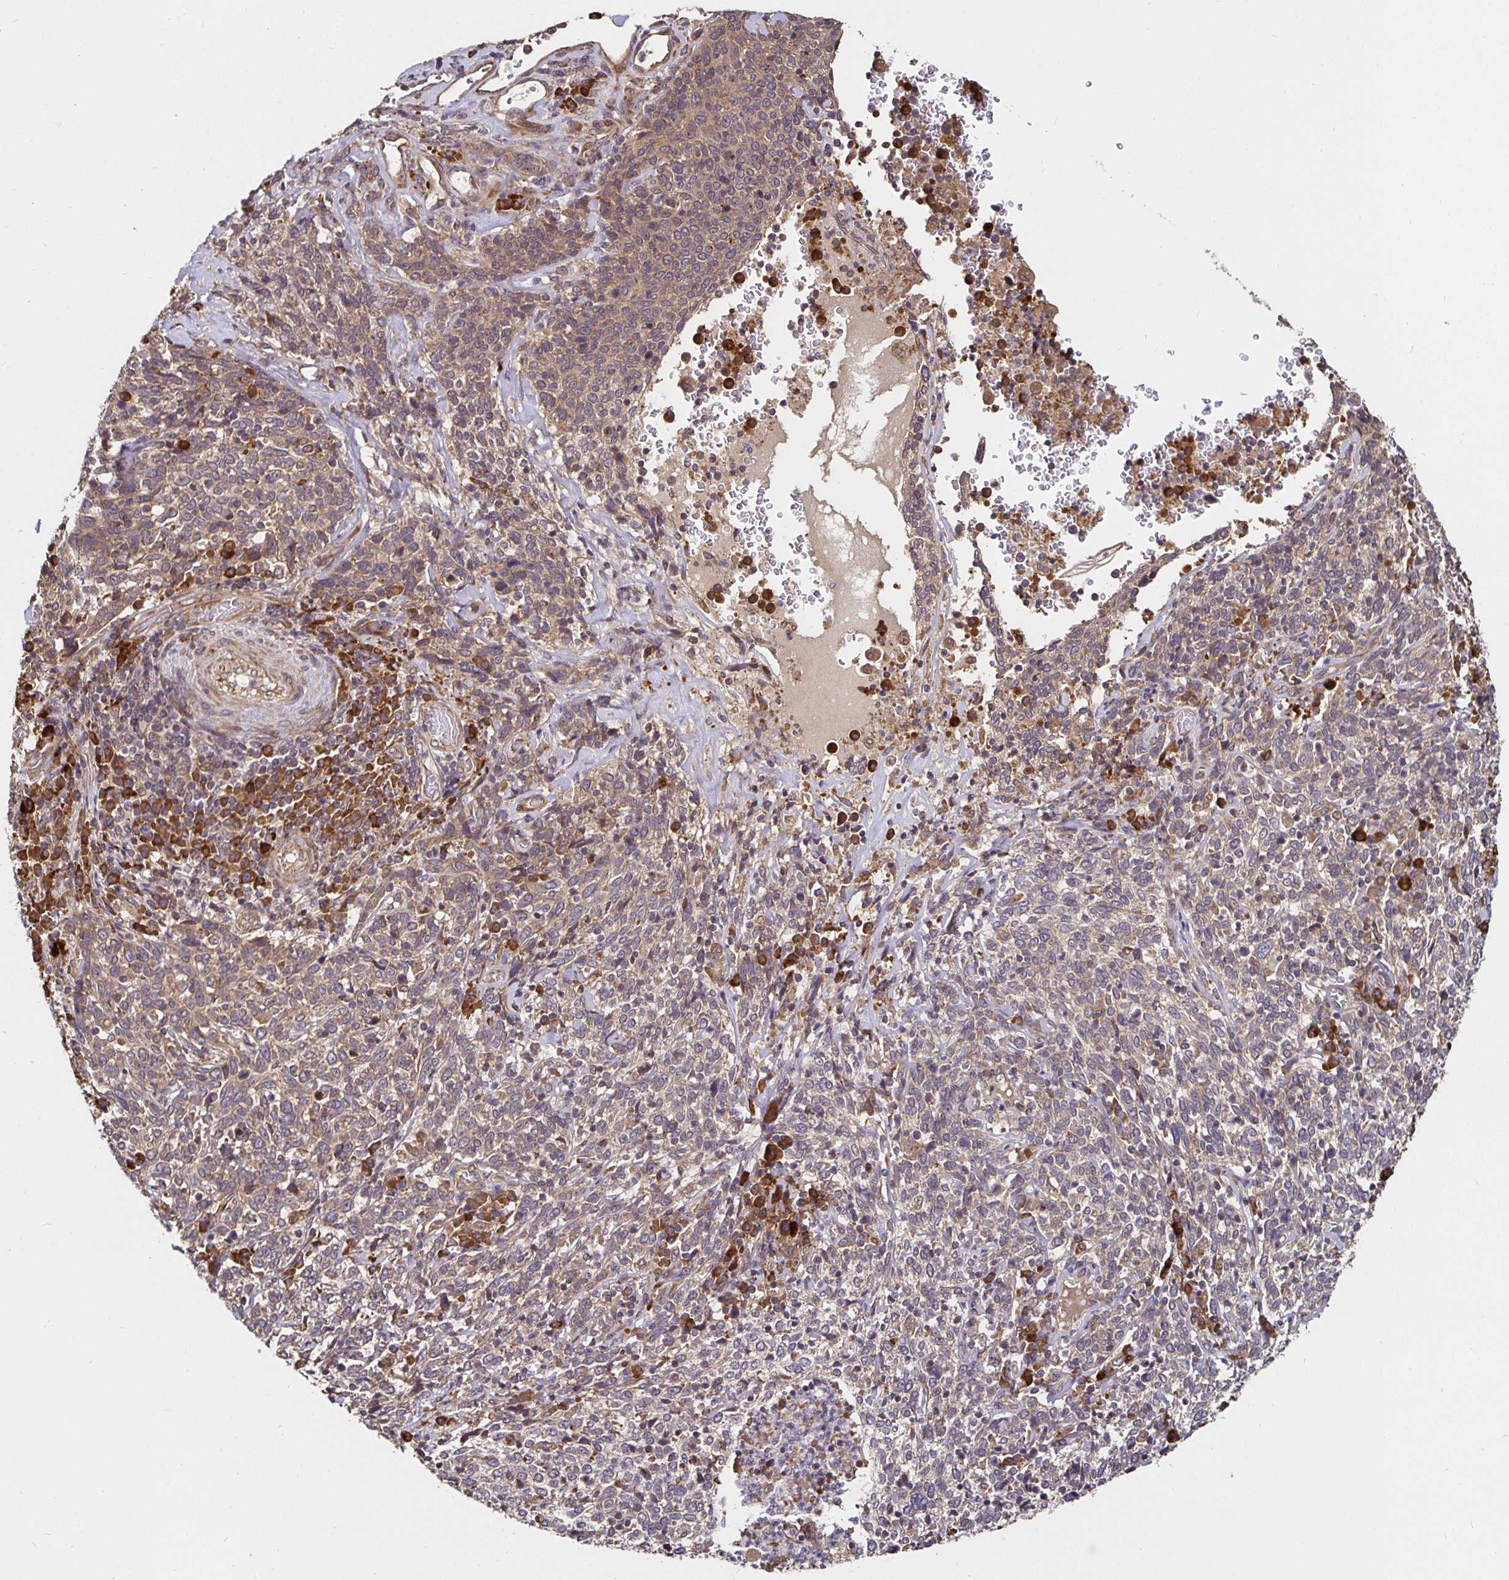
{"staining": {"intensity": "weak", "quantity": ">75%", "location": "cytoplasmic/membranous"}, "tissue": "cervical cancer", "cell_type": "Tumor cells", "image_type": "cancer", "snomed": [{"axis": "morphology", "description": "Squamous cell carcinoma, NOS"}, {"axis": "topography", "description": "Cervix"}], "caption": "Human cervical cancer stained with a protein marker demonstrates weak staining in tumor cells.", "gene": "MLST8", "patient": {"sex": "female", "age": 46}}